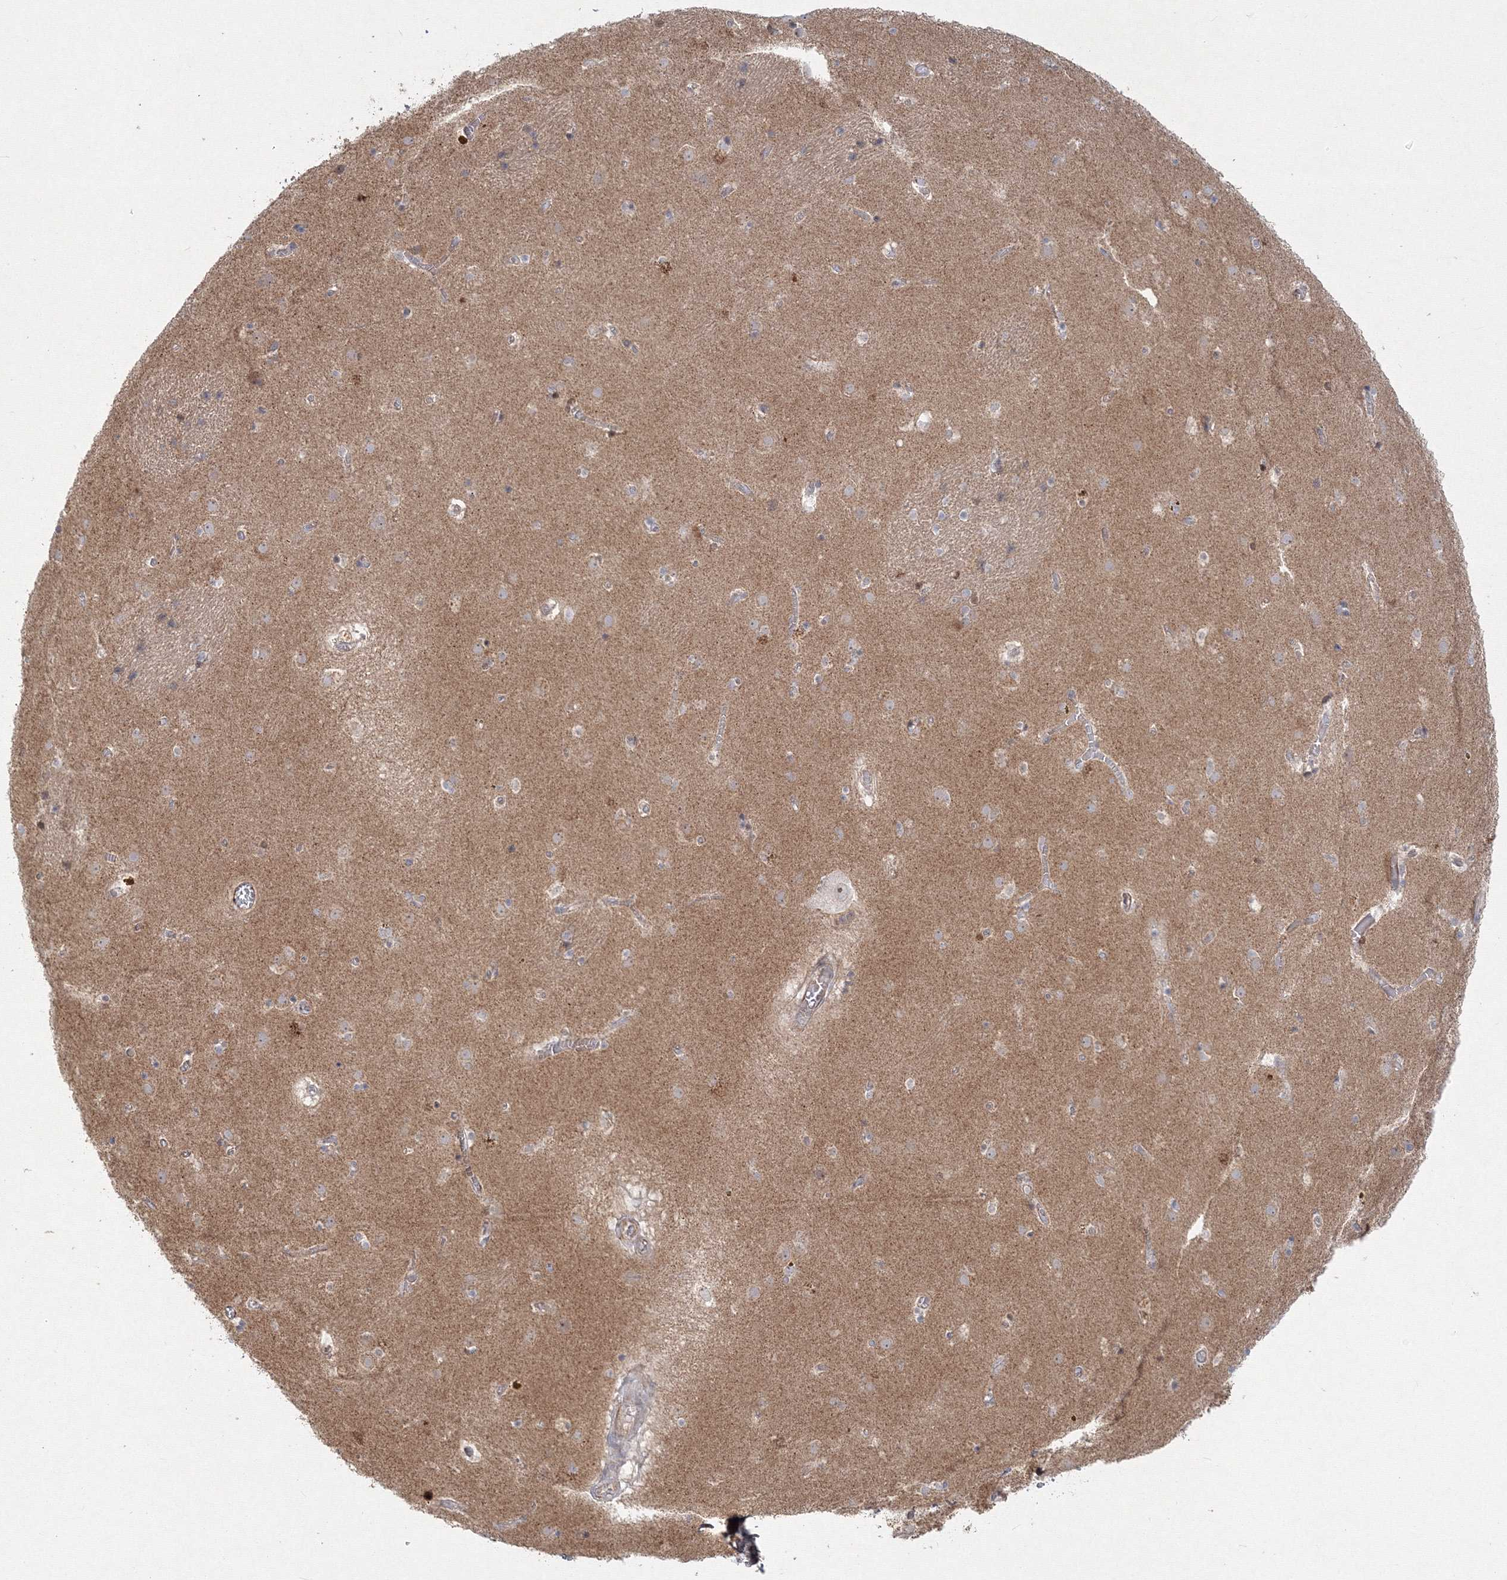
{"staining": {"intensity": "negative", "quantity": "none", "location": "none"}, "tissue": "caudate", "cell_type": "Glial cells", "image_type": "normal", "snomed": [{"axis": "morphology", "description": "Normal tissue, NOS"}, {"axis": "topography", "description": "Lateral ventricle wall"}], "caption": "Image shows no significant protein positivity in glial cells of benign caudate.", "gene": "WDR49", "patient": {"sex": "male", "age": 70}}